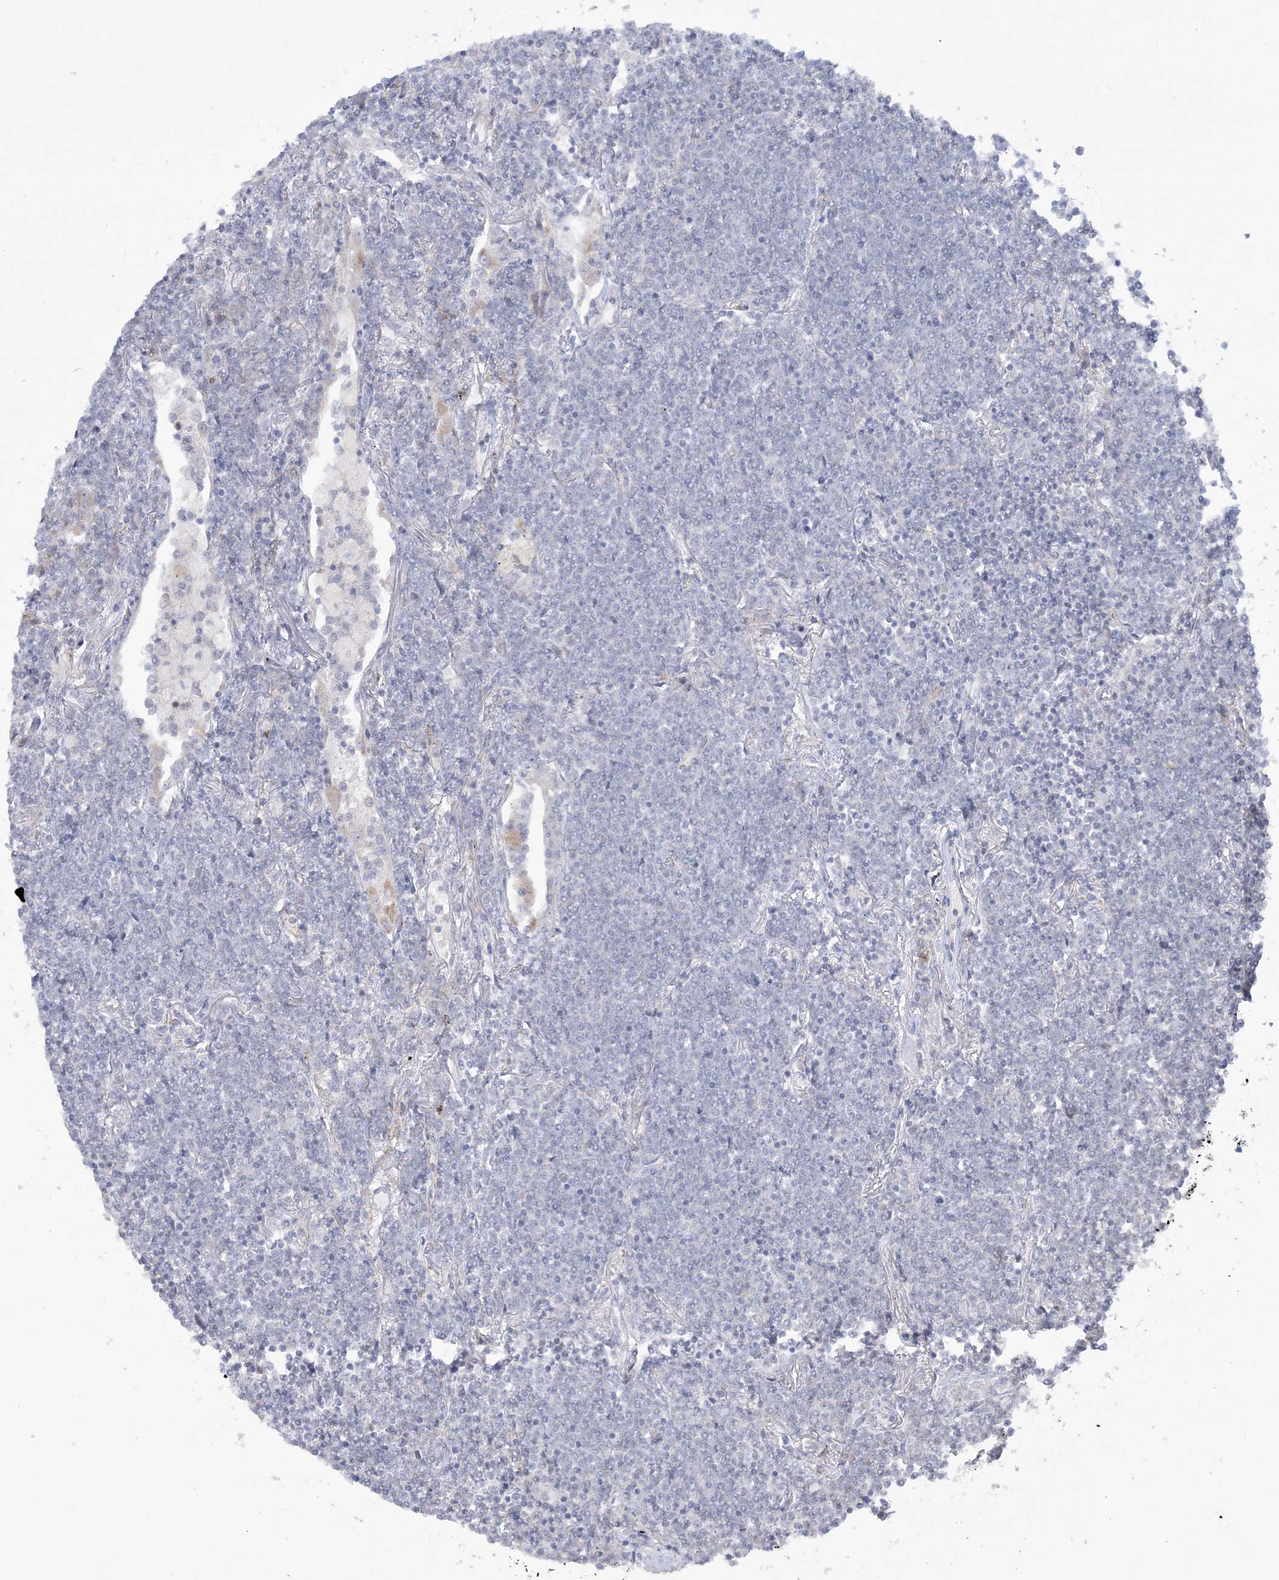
{"staining": {"intensity": "negative", "quantity": "none", "location": "none"}, "tissue": "lymphoma", "cell_type": "Tumor cells", "image_type": "cancer", "snomed": [{"axis": "morphology", "description": "Malignant lymphoma, non-Hodgkin's type, Low grade"}, {"axis": "topography", "description": "Lung"}], "caption": "Immunohistochemical staining of malignant lymphoma, non-Hodgkin's type (low-grade) displays no significant expression in tumor cells. (Stains: DAB (3,3'-diaminobenzidine) immunohistochemistry with hematoxylin counter stain, Microscopy: brightfield microscopy at high magnification).", "gene": "FARSB", "patient": {"sex": "female", "age": 71}}